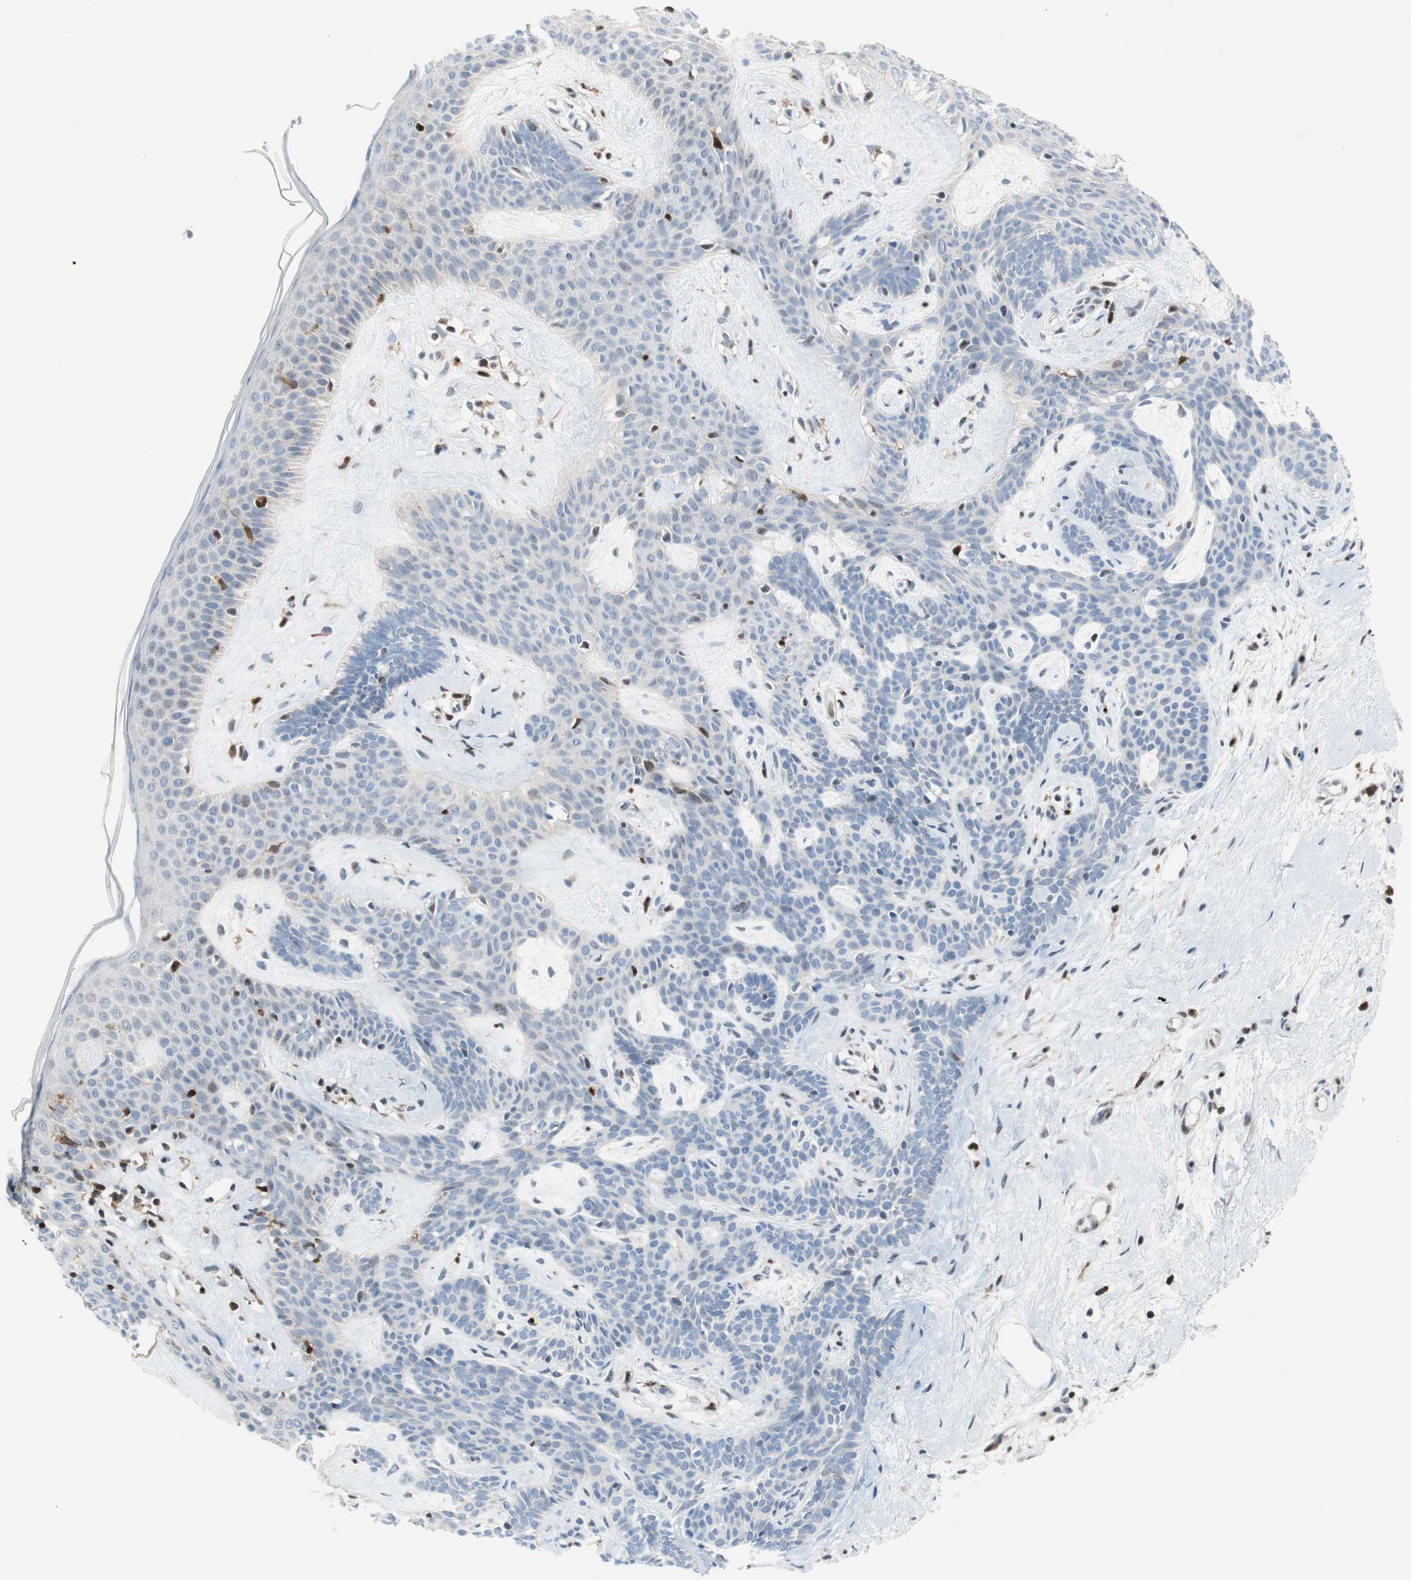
{"staining": {"intensity": "negative", "quantity": "none", "location": "none"}, "tissue": "skin cancer", "cell_type": "Tumor cells", "image_type": "cancer", "snomed": [{"axis": "morphology", "description": "Developmental malformation"}, {"axis": "morphology", "description": "Basal cell carcinoma"}, {"axis": "topography", "description": "Skin"}], "caption": "Immunohistochemical staining of human basal cell carcinoma (skin) displays no significant staining in tumor cells.", "gene": "RGS10", "patient": {"sex": "female", "age": 62}}